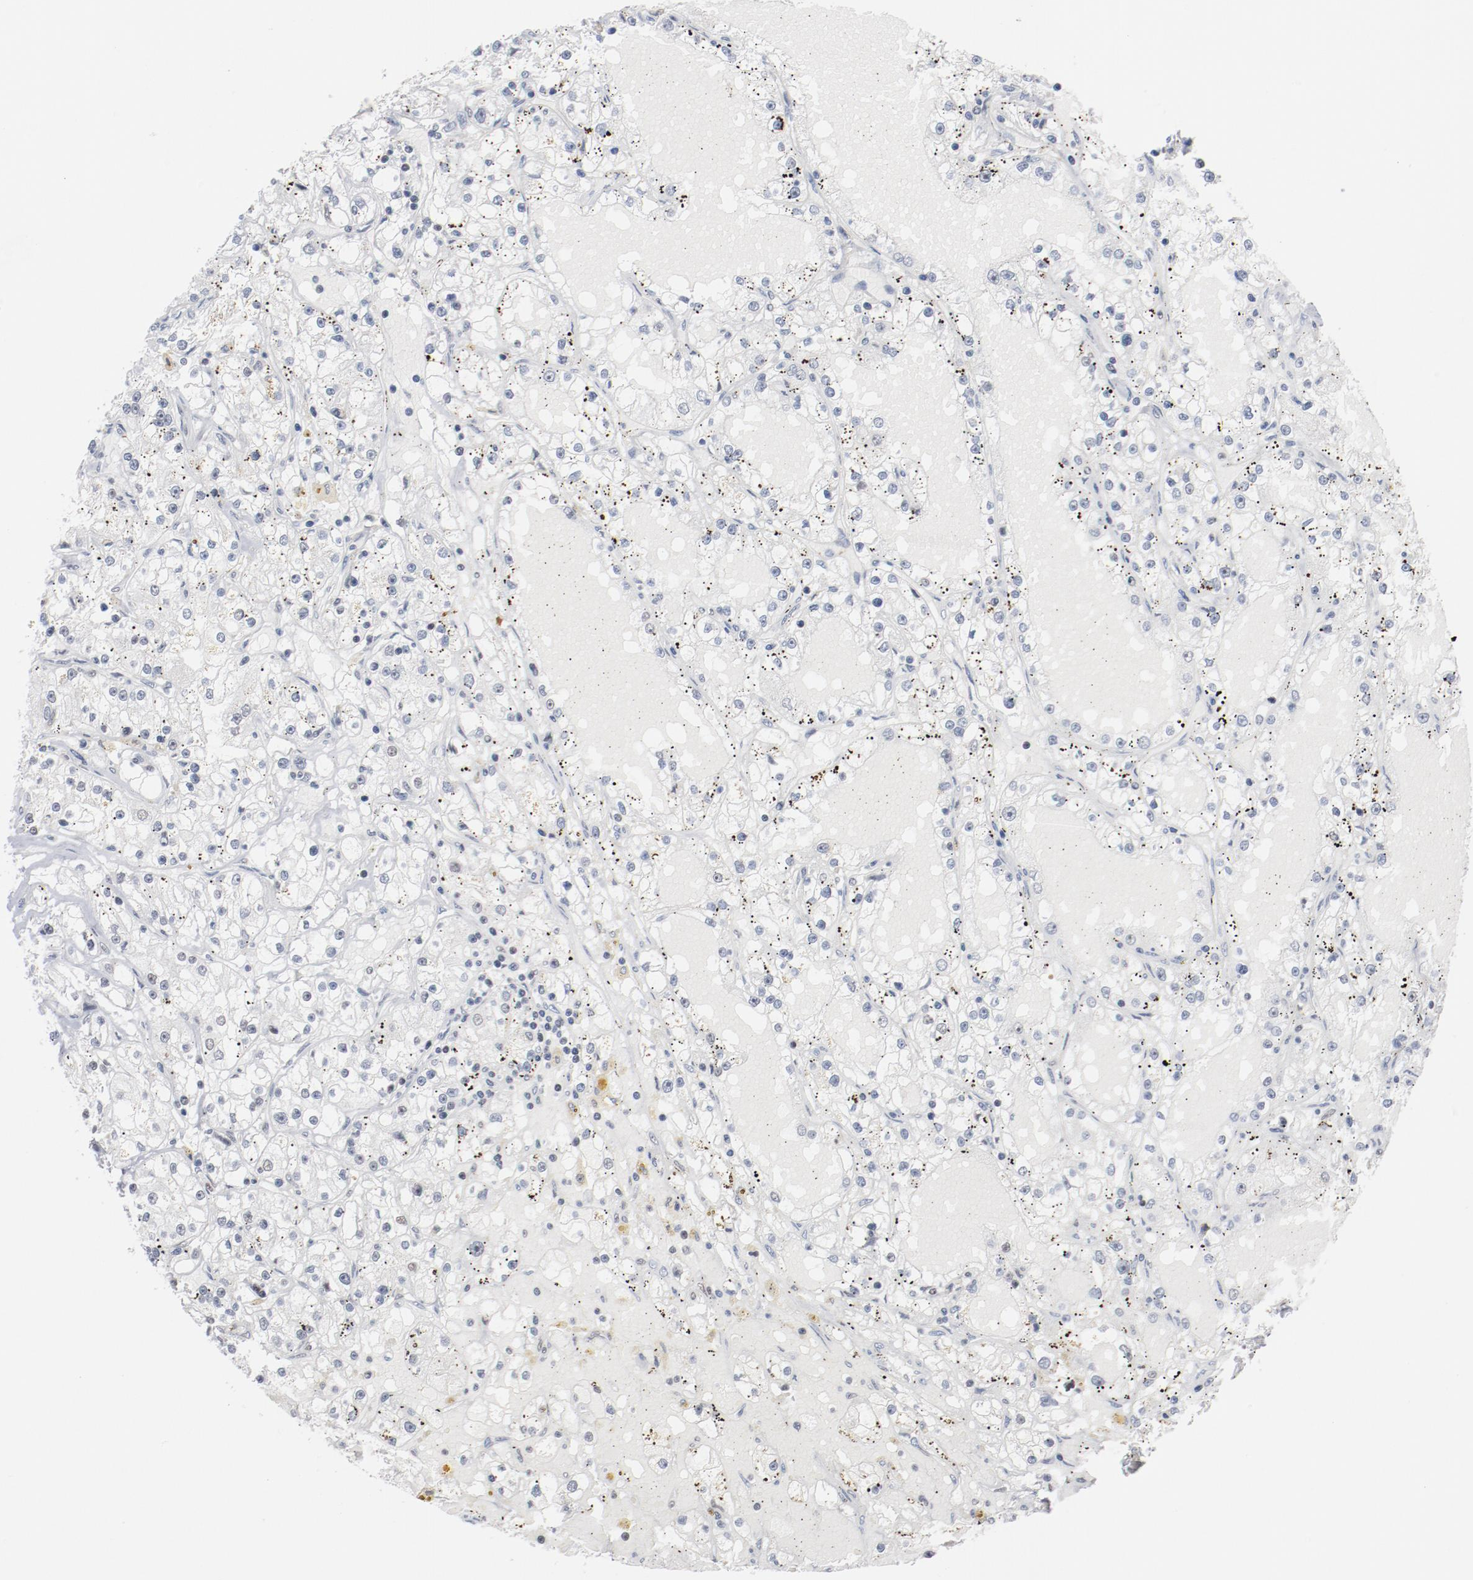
{"staining": {"intensity": "weak", "quantity": "25%-75%", "location": "nuclear"}, "tissue": "renal cancer", "cell_type": "Tumor cells", "image_type": "cancer", "snomed": [{"axis": "morphology", "description": "Adenocarcinoma, NOS"}, {"axis": "topography", "description": "Kidney"}], "caption": "Protein staining of adenocarcinoma (renal) tissue demonstrates weak nuclear expression in about 25%-75% of tumor cells. (IHC, brightfield microscopy, high magnification).", "gene": "BUB3", "patient": {"sex": "male", "age": 56}}